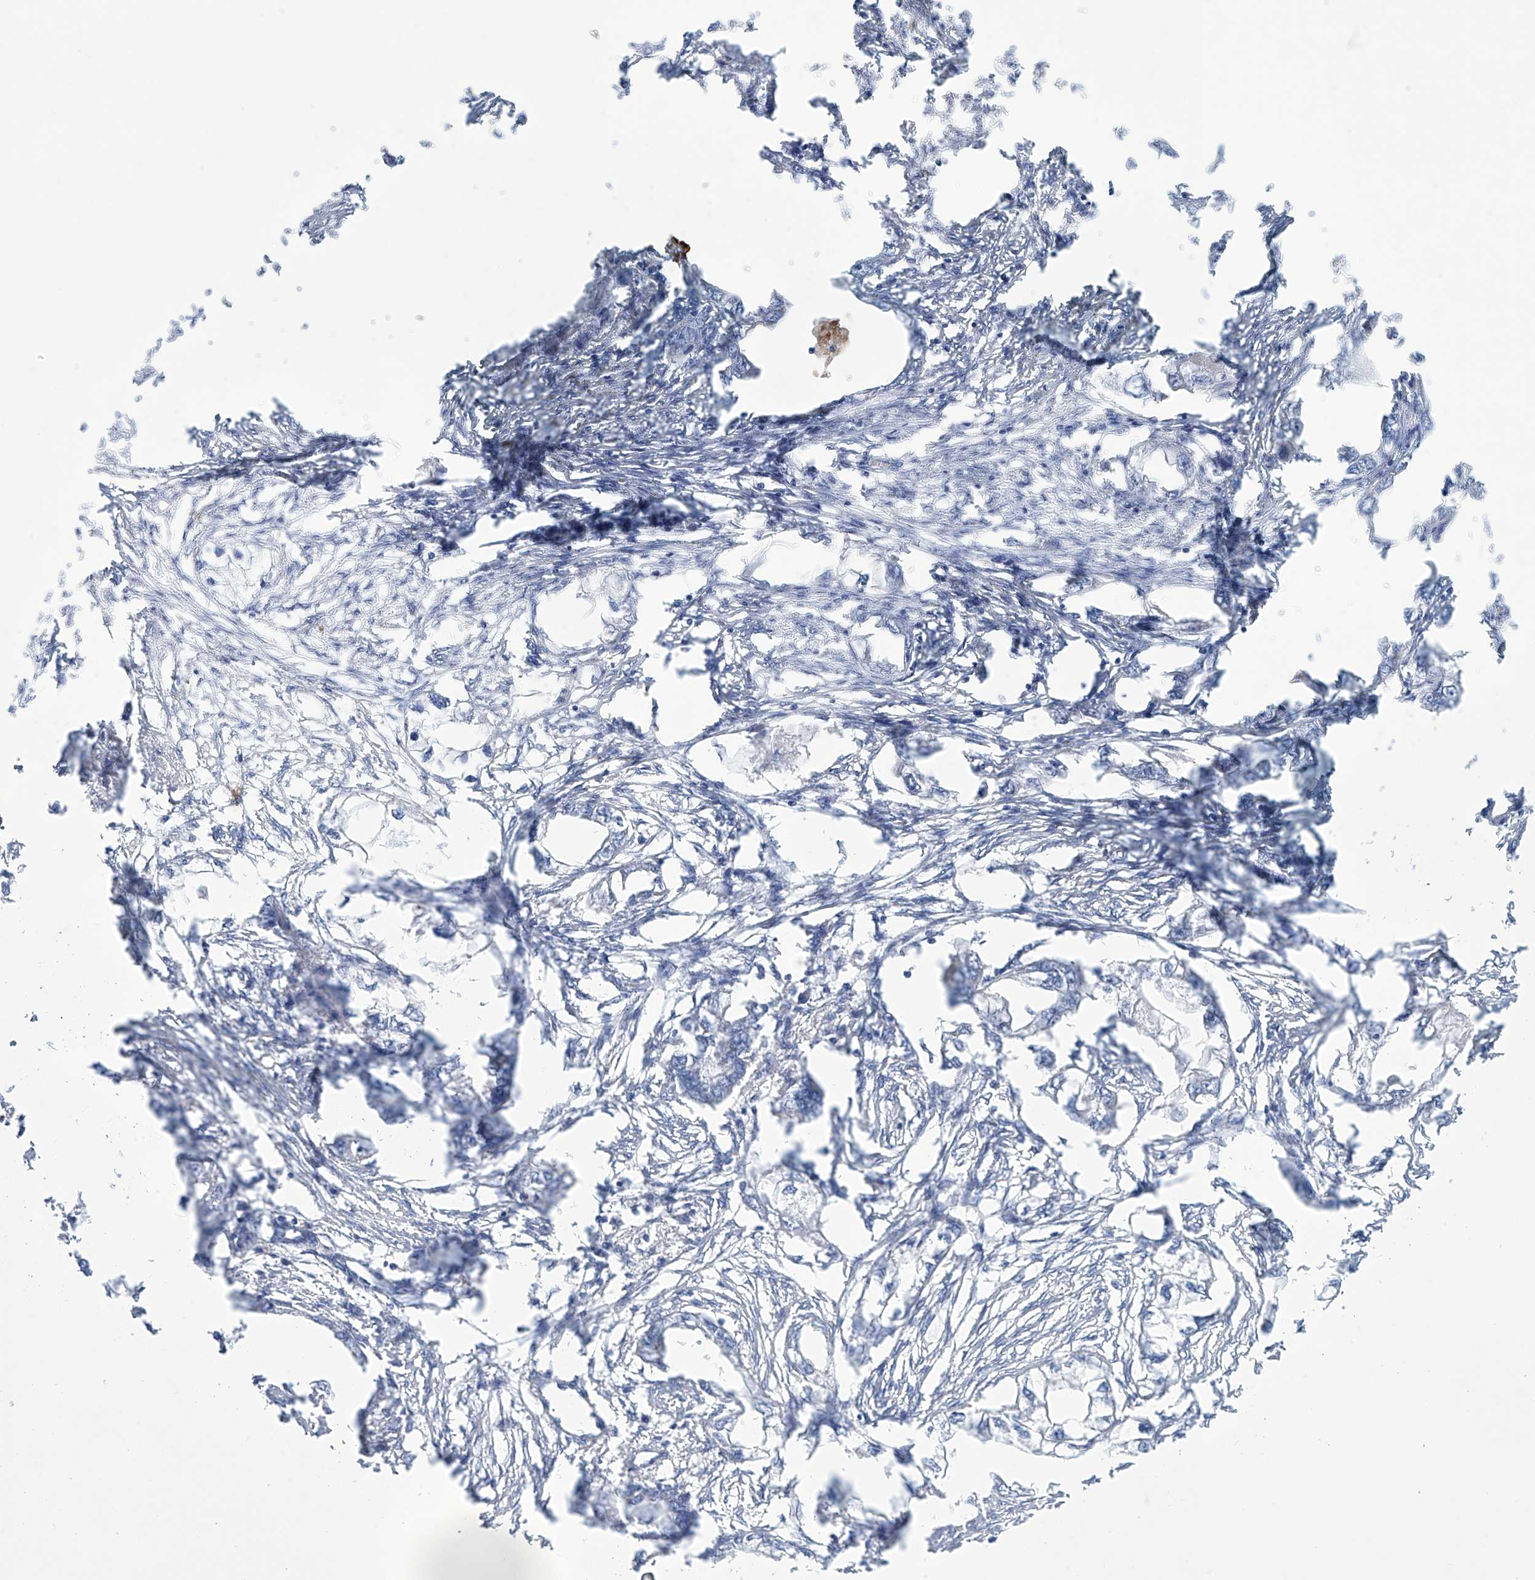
{"staining": {"intensity": "negative", "quantity": "none", "location": "none"}, "tissue": "endometrial cancer", "cell_type": "Tumor cells", "image_type": "cancer", "snomed": [{"axis": "morphology", "description": "Adenocarcinoma, NOS"}, {"axis": "morphology", "description": "Adenocarcinoma, metastatic, NOS"}, {"axis": "topography", "description": "Adipose tissue"}, {"axis": "topography", "description": "Endometrium"}], "caption": "DAB immunohistochemical staining of adenocarcinoma (endometrial) demonstrates no significant positivity in tumor cells. (DAB immunohistochemistry visualized using brightfield microscopy, high magnification).", "gene": "TRIM60", "patient": {"sex": "female", "age": 67}}